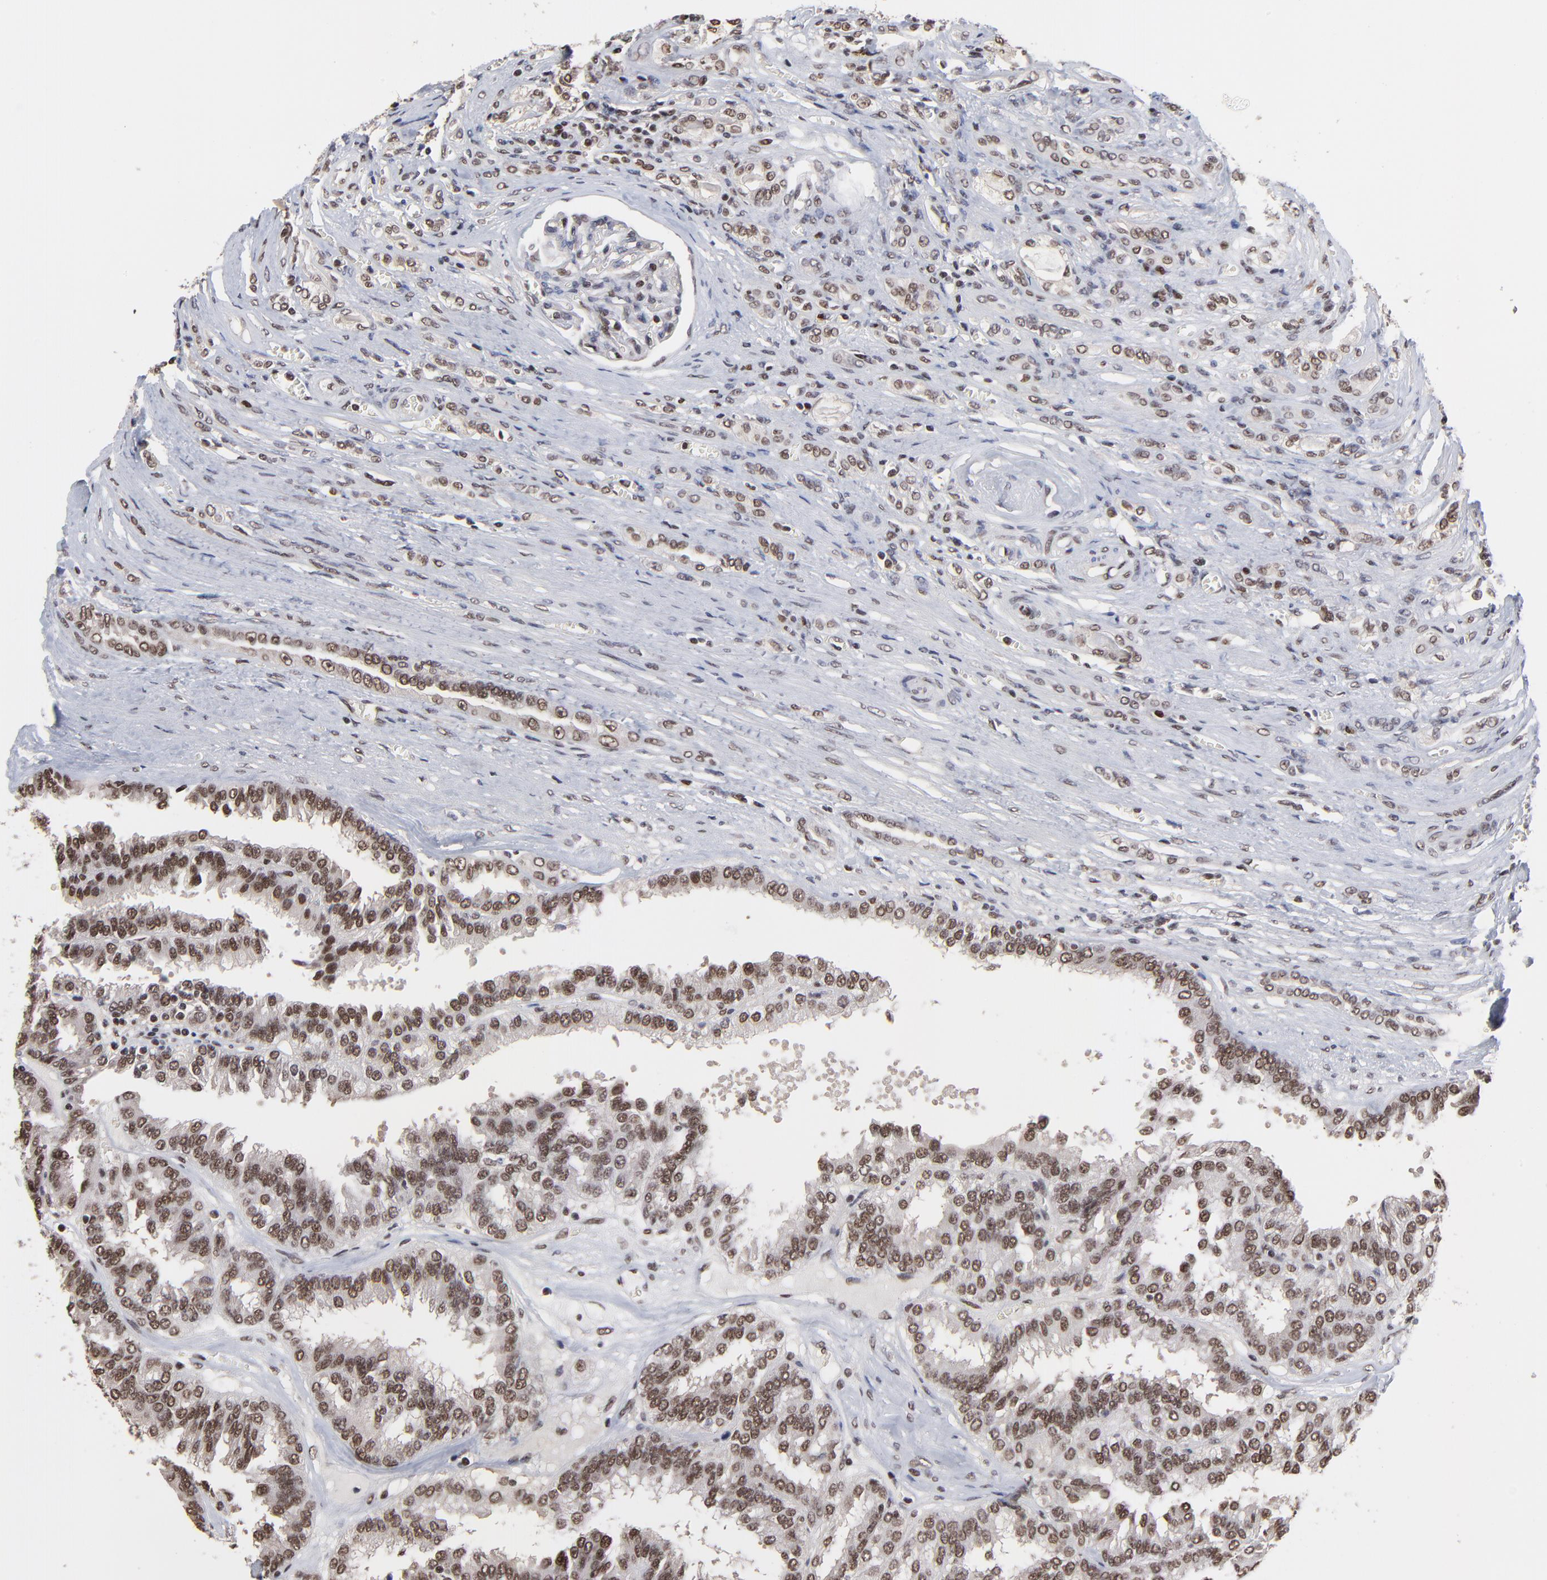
{"staining": {"intensity": "moderate", "quantity": ">75%", "location": "nuclear"}, "tissue": "renal cancer", "cell_type": "Tumor cells", "image_type": "cancer", "snomed": [{"axis": "morphology", "description": "Adenocarcinoma, NOS"}, {"axis": "topography", "description": "Kidney"}], "caption": "Approximately >75% of tumor cells in human renal adenocarcinoma display moderate nuclear protein expression as visualized by brown immunohistochemical staining.", "gene": "DSN1", "patient": {"sex": "male", "age": 46}}